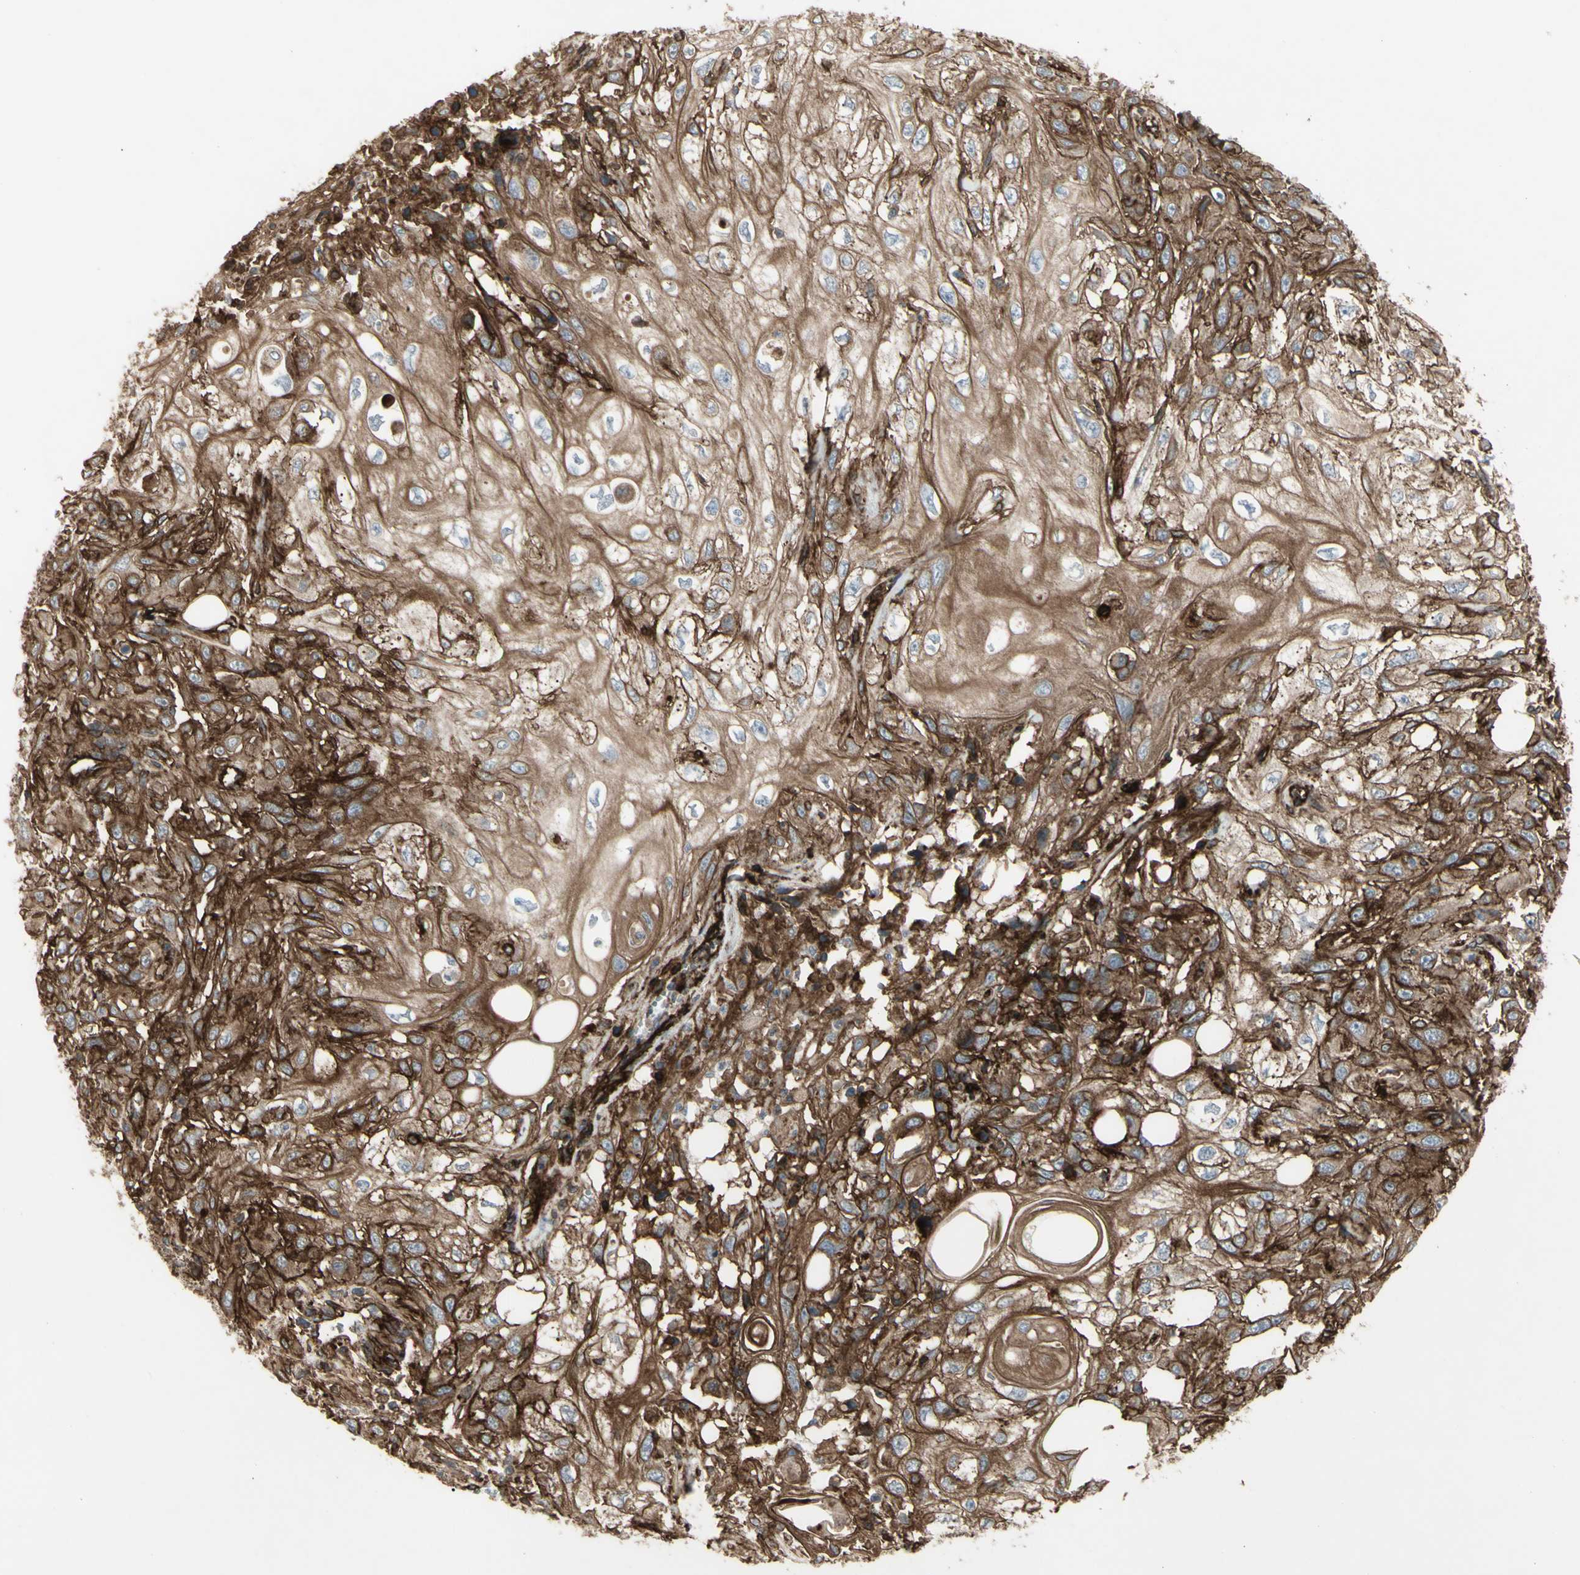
{"staining": {"intensity": "strong", "quantity": "25%-75%", "location": "cytoplasmic/membranous"}, "tissue": "skin cancer", "cell_type": "Tumor cells", "image_type": "cancer", "snomed": [{"axis": "morphology", "description": "Squamous cell carcinoma, NOS"}, {"axis": "topography", "description": "Skin"}], "caption": "Human squamous cell carcinoma (skin) stained for a protein (brown) demonstrates strong cytoplasmic/membranous positive expression in about 25%-75% of tumor cells.", "gene": "CD276", "patient": {"sex": "male", "age": 75}}